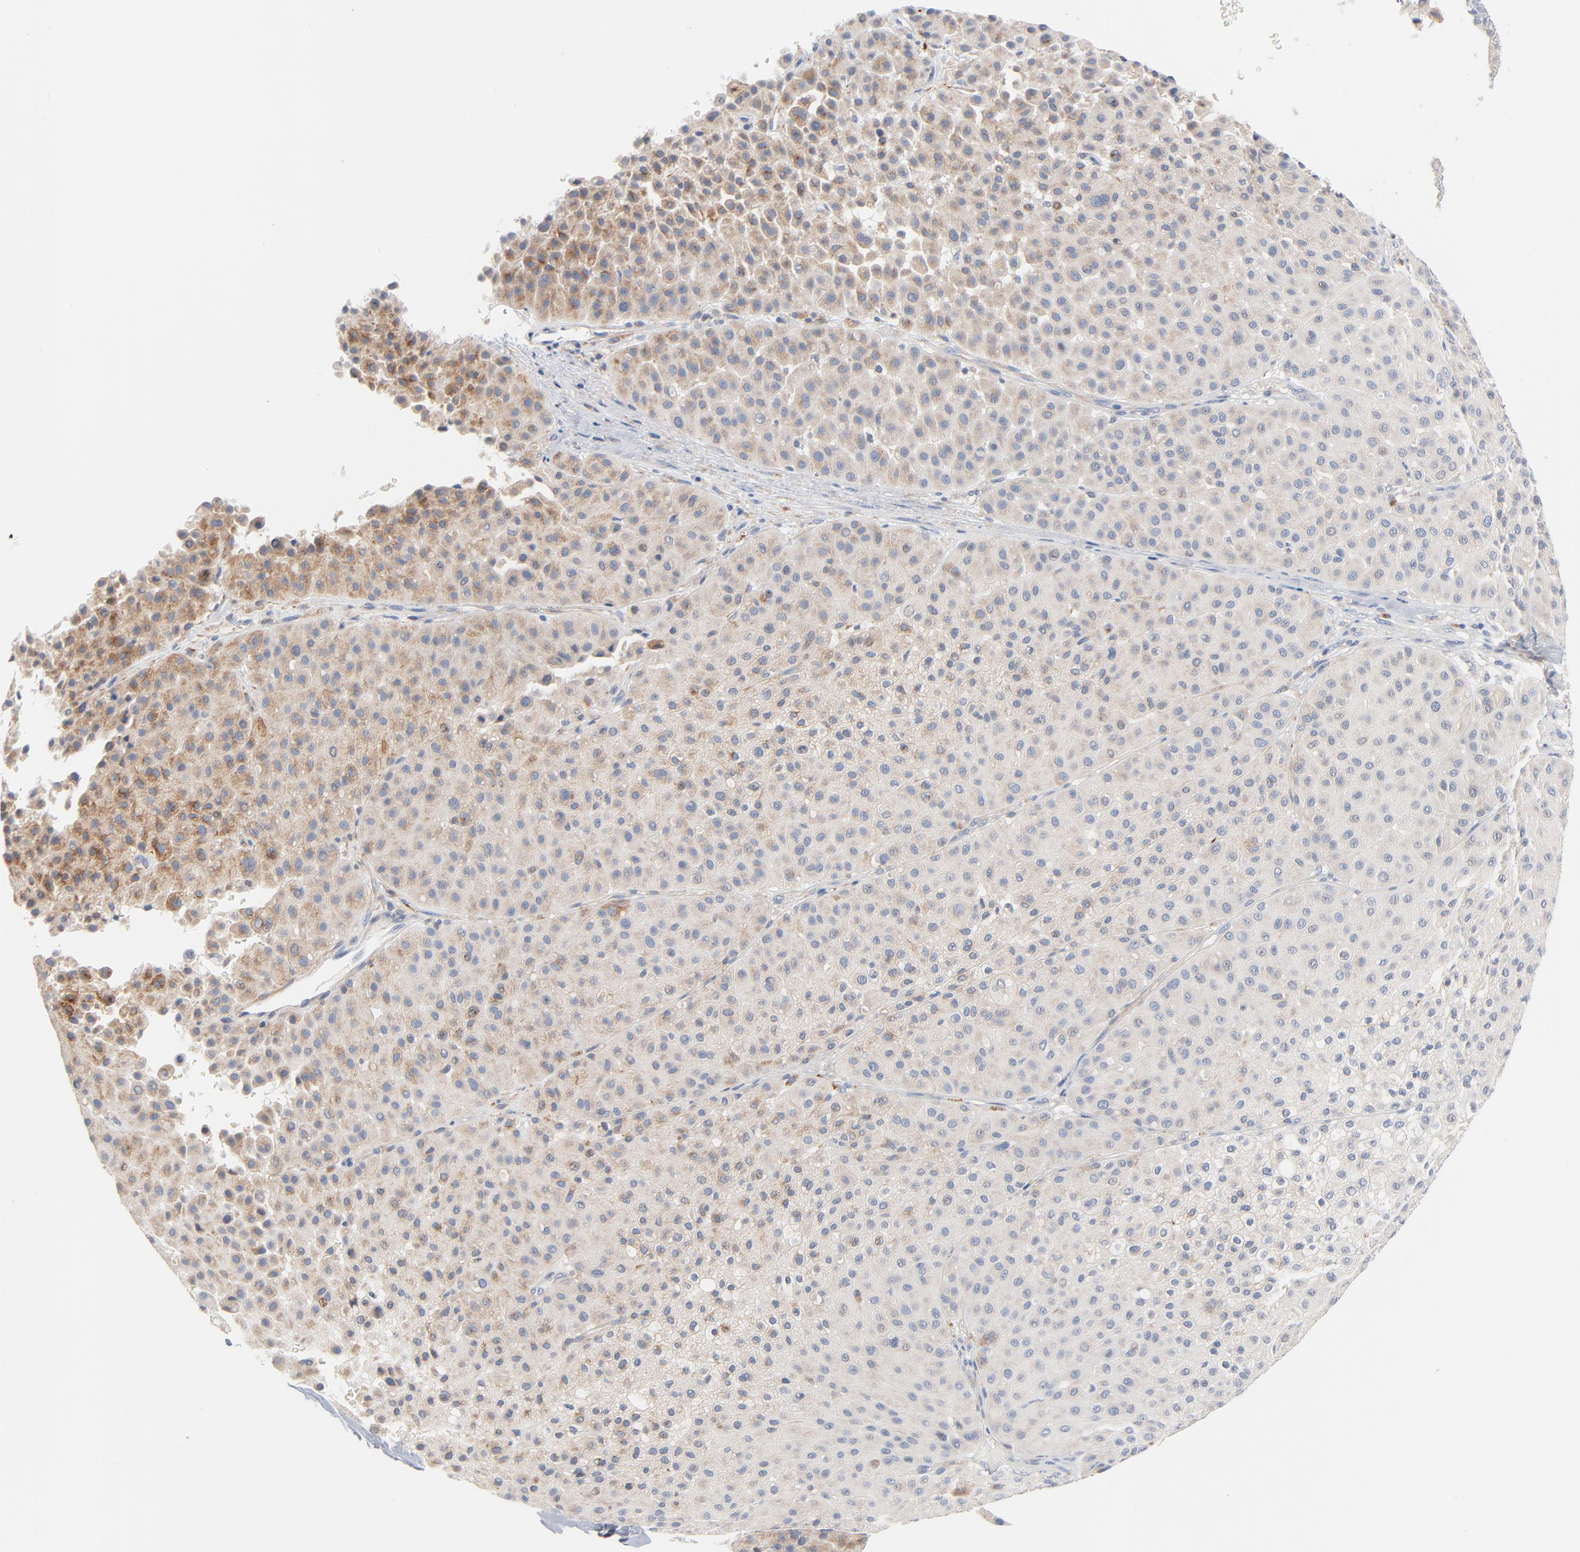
{"staining": {"intensity": "weak", "quantity": "<25%", "location": "cytoplasmic/membranous"}, "tissue": "melanoma", "cell_type": "Tumor cells", "image_type": "cancer", "snomed": [{"axis": "morphology", "description": "Normal tissue, NOS"}, {"axis": "morphology", "description": "Malignant melanoma, Metastatic site"}, {"axis": "topography", "description": "Skin"}], "caption": "Immunohistochemistry photomicrograph of neoplastic tissue: human melanoma stained with DAB (3,3'-diaminobenzidine) displays no significant protein staining in tumor cells. (IHC, brightfield microscopy, high magnification).", "gene": "IFT43", "patient": {"sex": "male", "age": 41}}